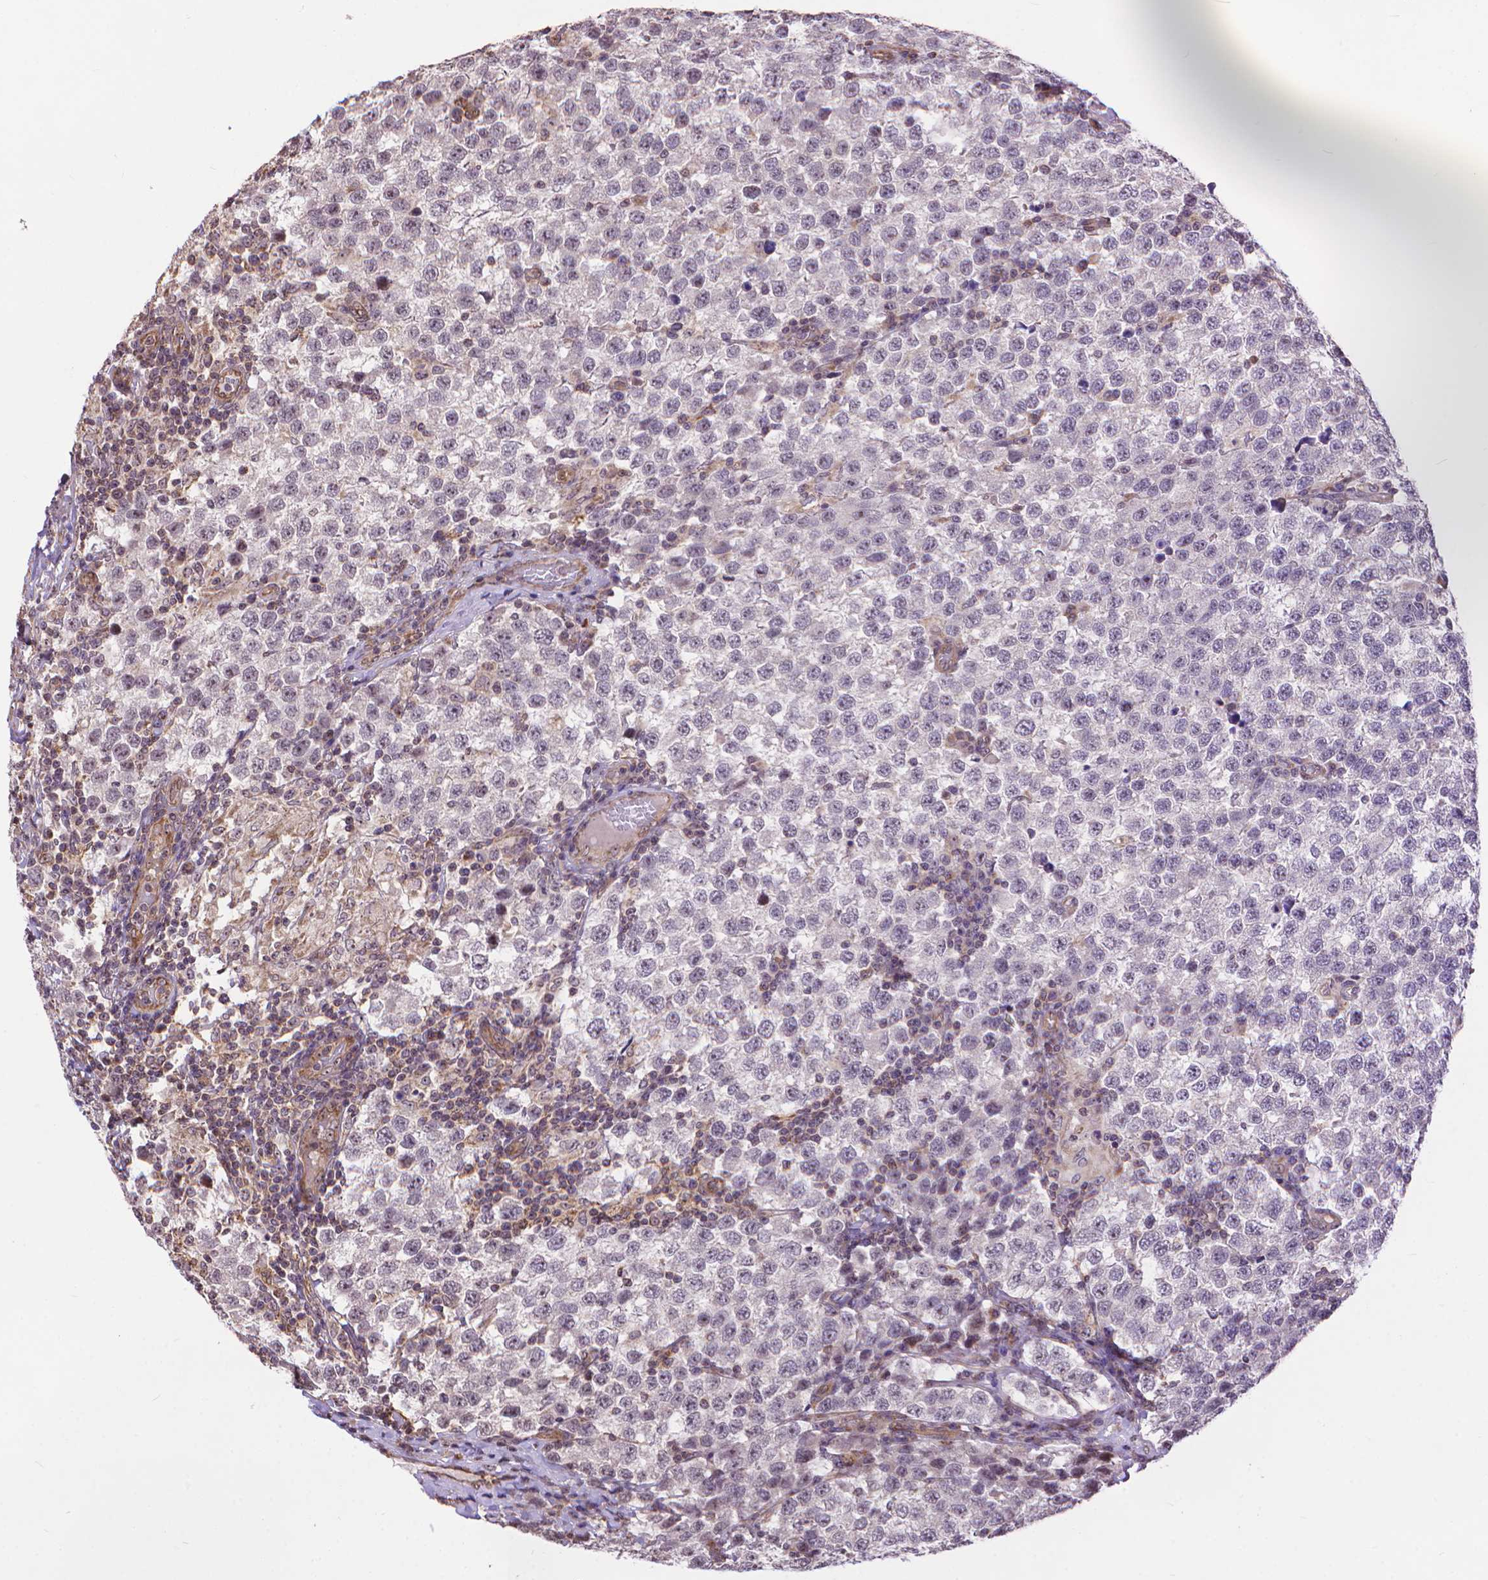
{"staining": {"intensity": "negative", "quantity": "none", "location": "none"}, "tissue": "testis cancer", "cell_type": "Tumor cells", "image_type": "cancer", "snomed": [{"axis": "morphology", "description": "Seminoma, NOS"}, {"axis": "topography", "description": "Testis"}], "caption": "The photomicrograph reveals no significant staining in tumor cells of testis cancer (seminoma). (DAB immunohistochemistry with hematoxylin counter stain).", "gene": "TMEM135", "patient": {"sex": "male", "age": 34}}